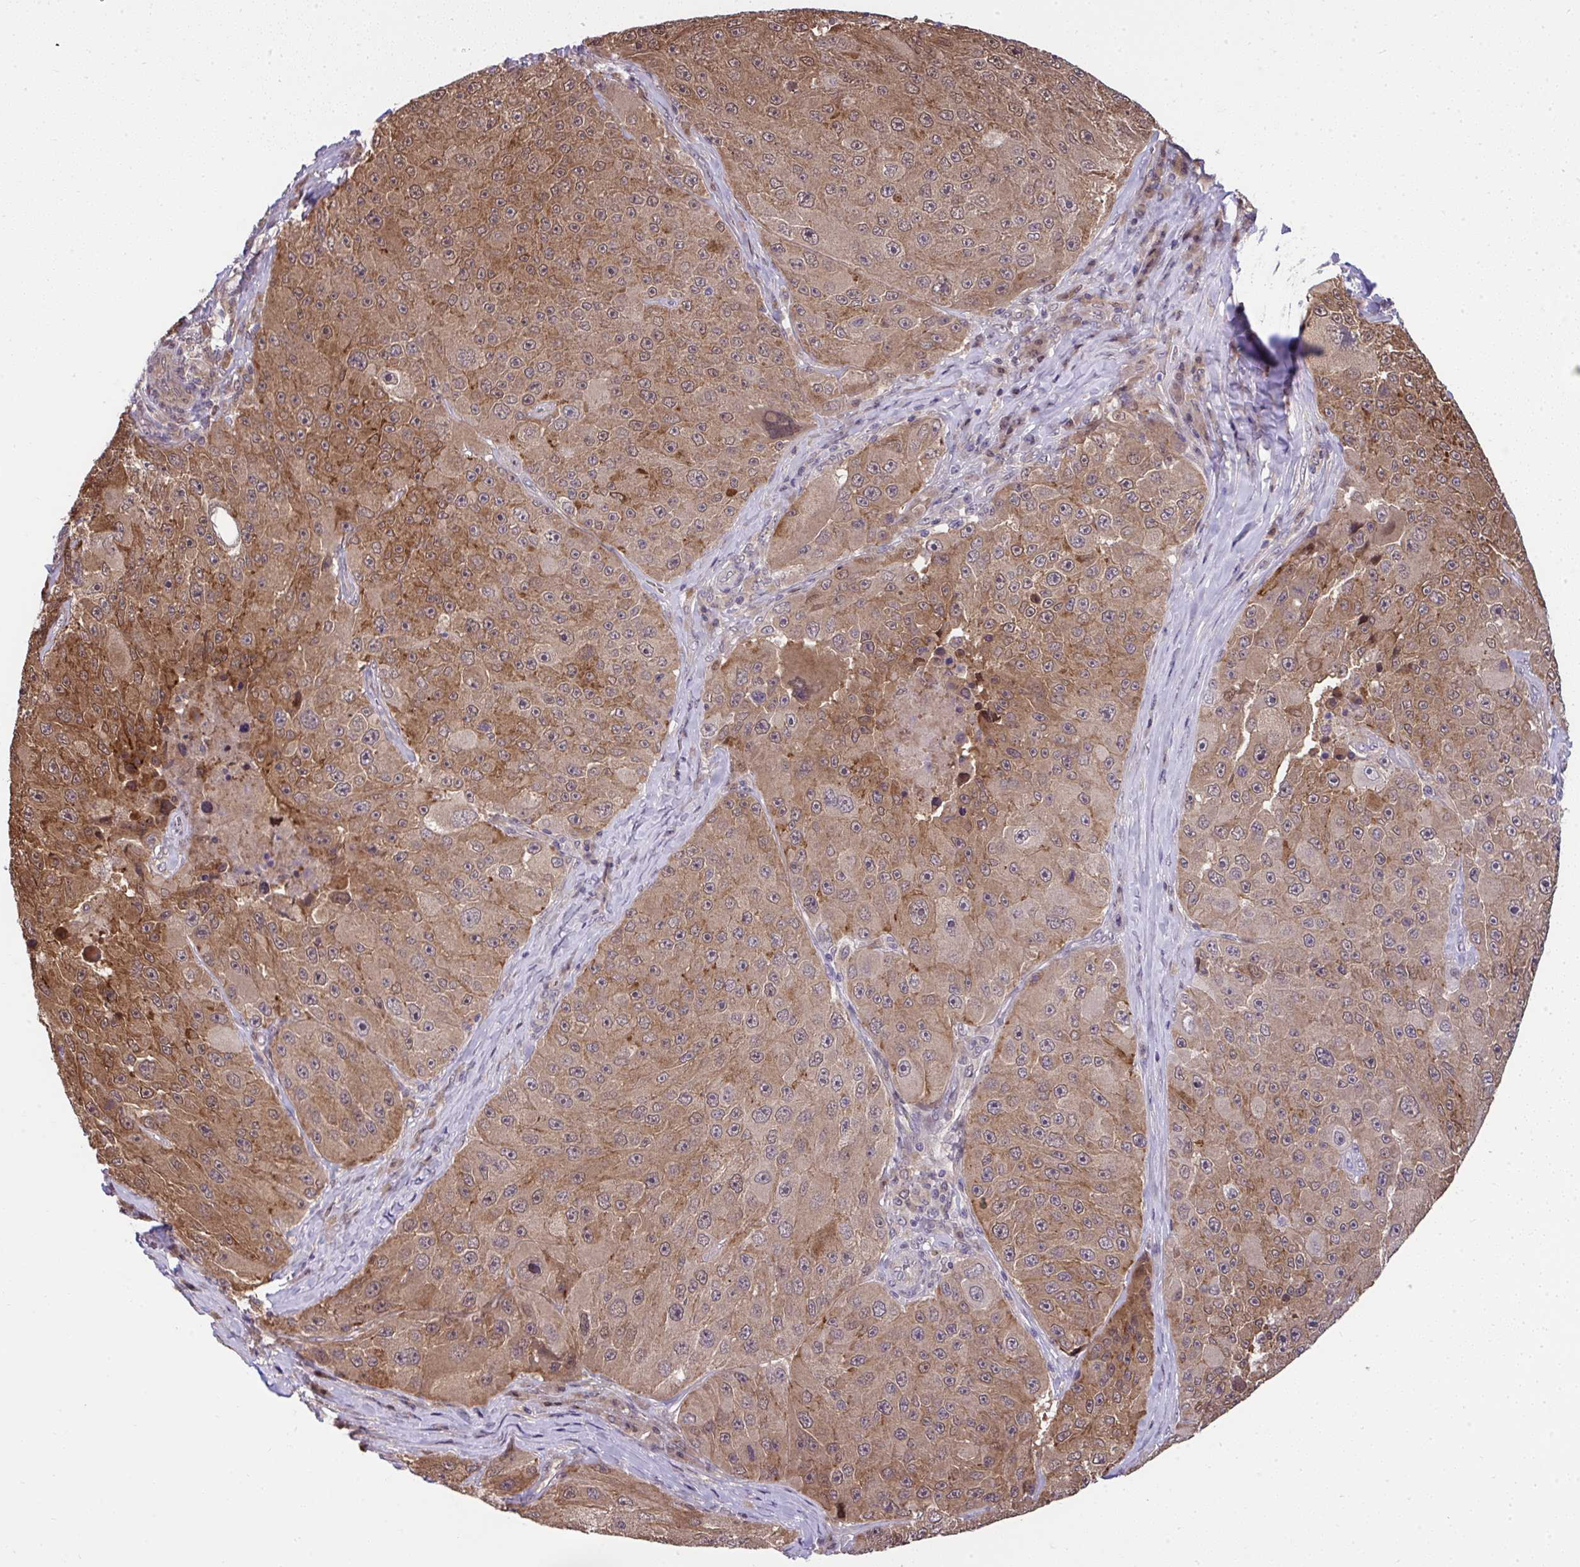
{"staining": {"intensity": "moderate", "quantity": ">75%", "location": "cytoplasmic/membranous"}, "tissue": "melanoma", "cell_type": "Tumor cells", "image_type": "cancer", "snomed": [{"axis": "morphology", "description": "Malignant melanoma, Metastatic site"}, {"axis": "topography", "description": "Lymph node"}], "caption": "Melanoma was stained to show a protein in brown. There is medium levels of moderate cytoplasmic/membranous expression in about >75% of tumor cells.", "gene": "RDH14", "patient": {"sex": "male", "age": 62}}